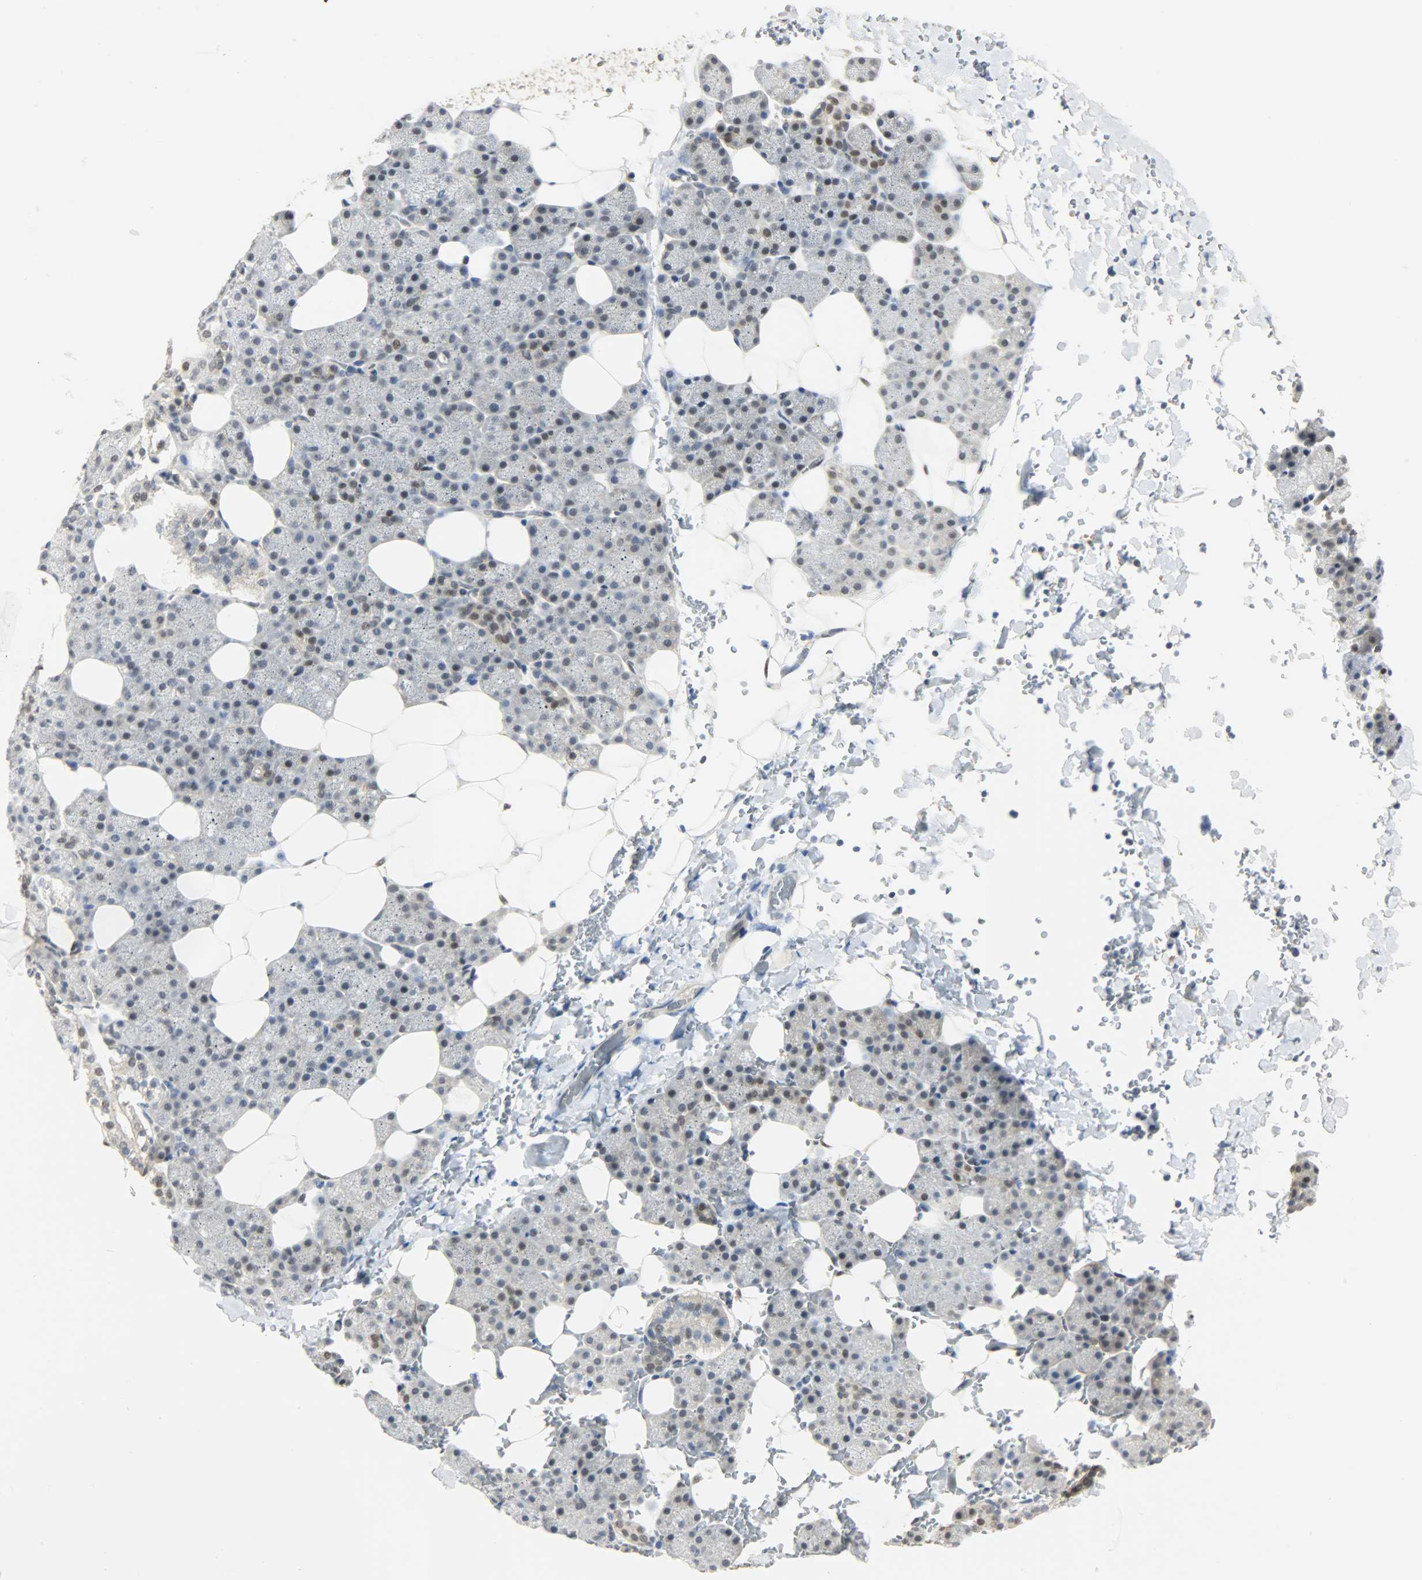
{"staining": {"intensity": "moderate", "quantity": "25%-75%", "location": "nuclear"}, "tissue": "salivary gland", "cell_type": "Glandular cells", "image_type": "normal", "snomed": [{"axis": "morphology", "description": "Normal tissue, NOS"}, {"axis": "topography", "description": "Lymph node"}, {"axis": "topography", "description": "Salivary gland"}], "caption": "Immunohistochemistry of unremarkable salivary gland demonstrates medium levels of moderate nuclear staining in approximately 25%-75% of glandular cells. The protein of interest is shown in brown color, while the nuclei are stained blue.", "gene": "NPEPL1", "patient": {"sex": "male", "age": 8}}